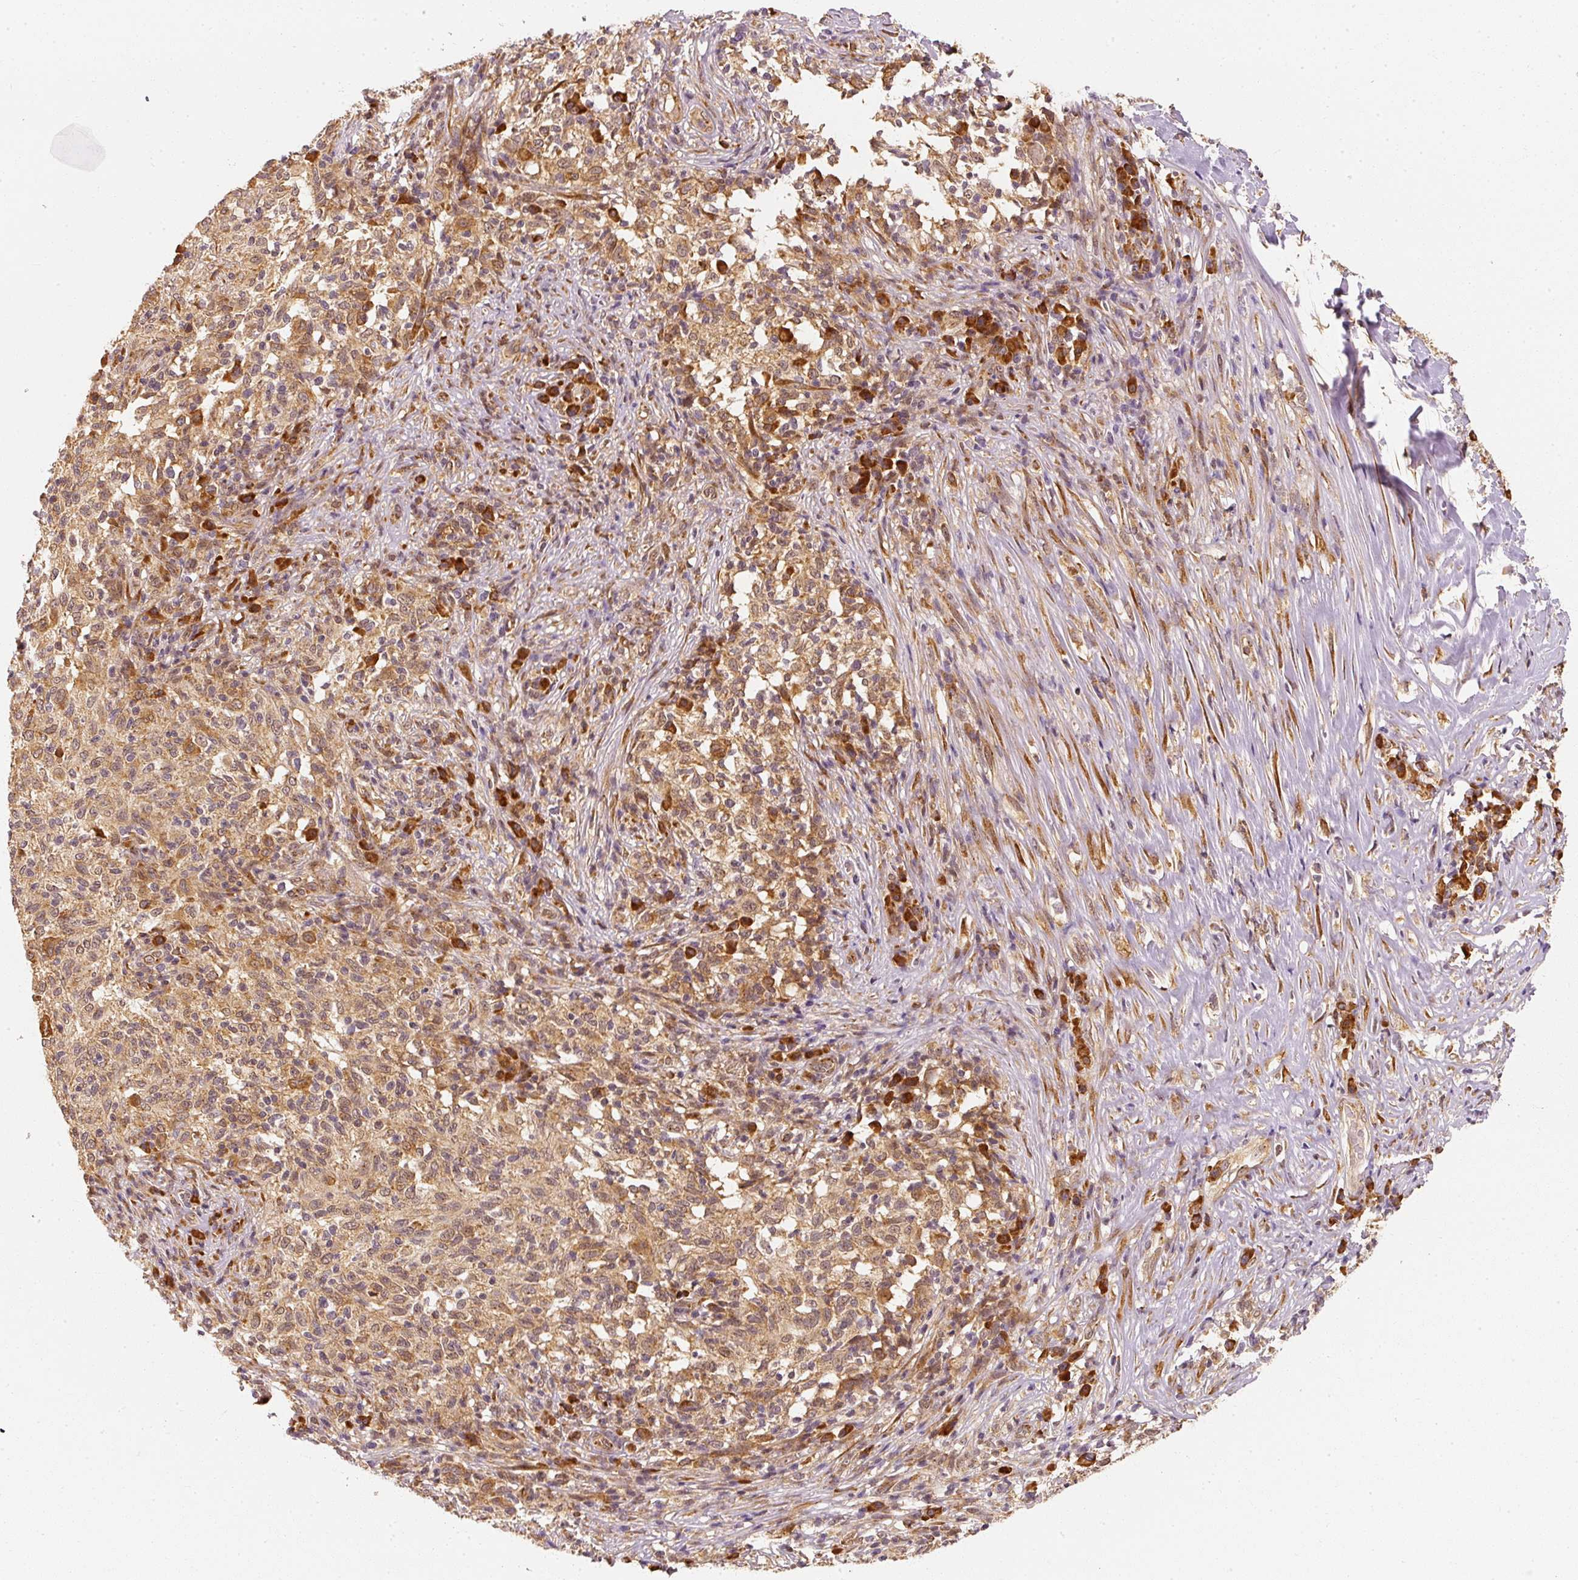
{"staining": {"intensity": "moderate", "quantity": "25%-75%", "location": "cytoplasmic/membranous"}, "tissue": "melanoma", "cell_type": "Tumor cells", "image_type": "cancer", "snomed": [{"axis": "morphology", "description": "Malignant melanoma, NOS"}, {"axis": "topography", "description": "Skin"}], "caption": "Tumor cells display moderate cytoplasmic/membranous expression in about 25%-75% of cells in malignant melanoma.", "gene": "EEF1A2", "patient": {"sex": "male", "age": 66}}